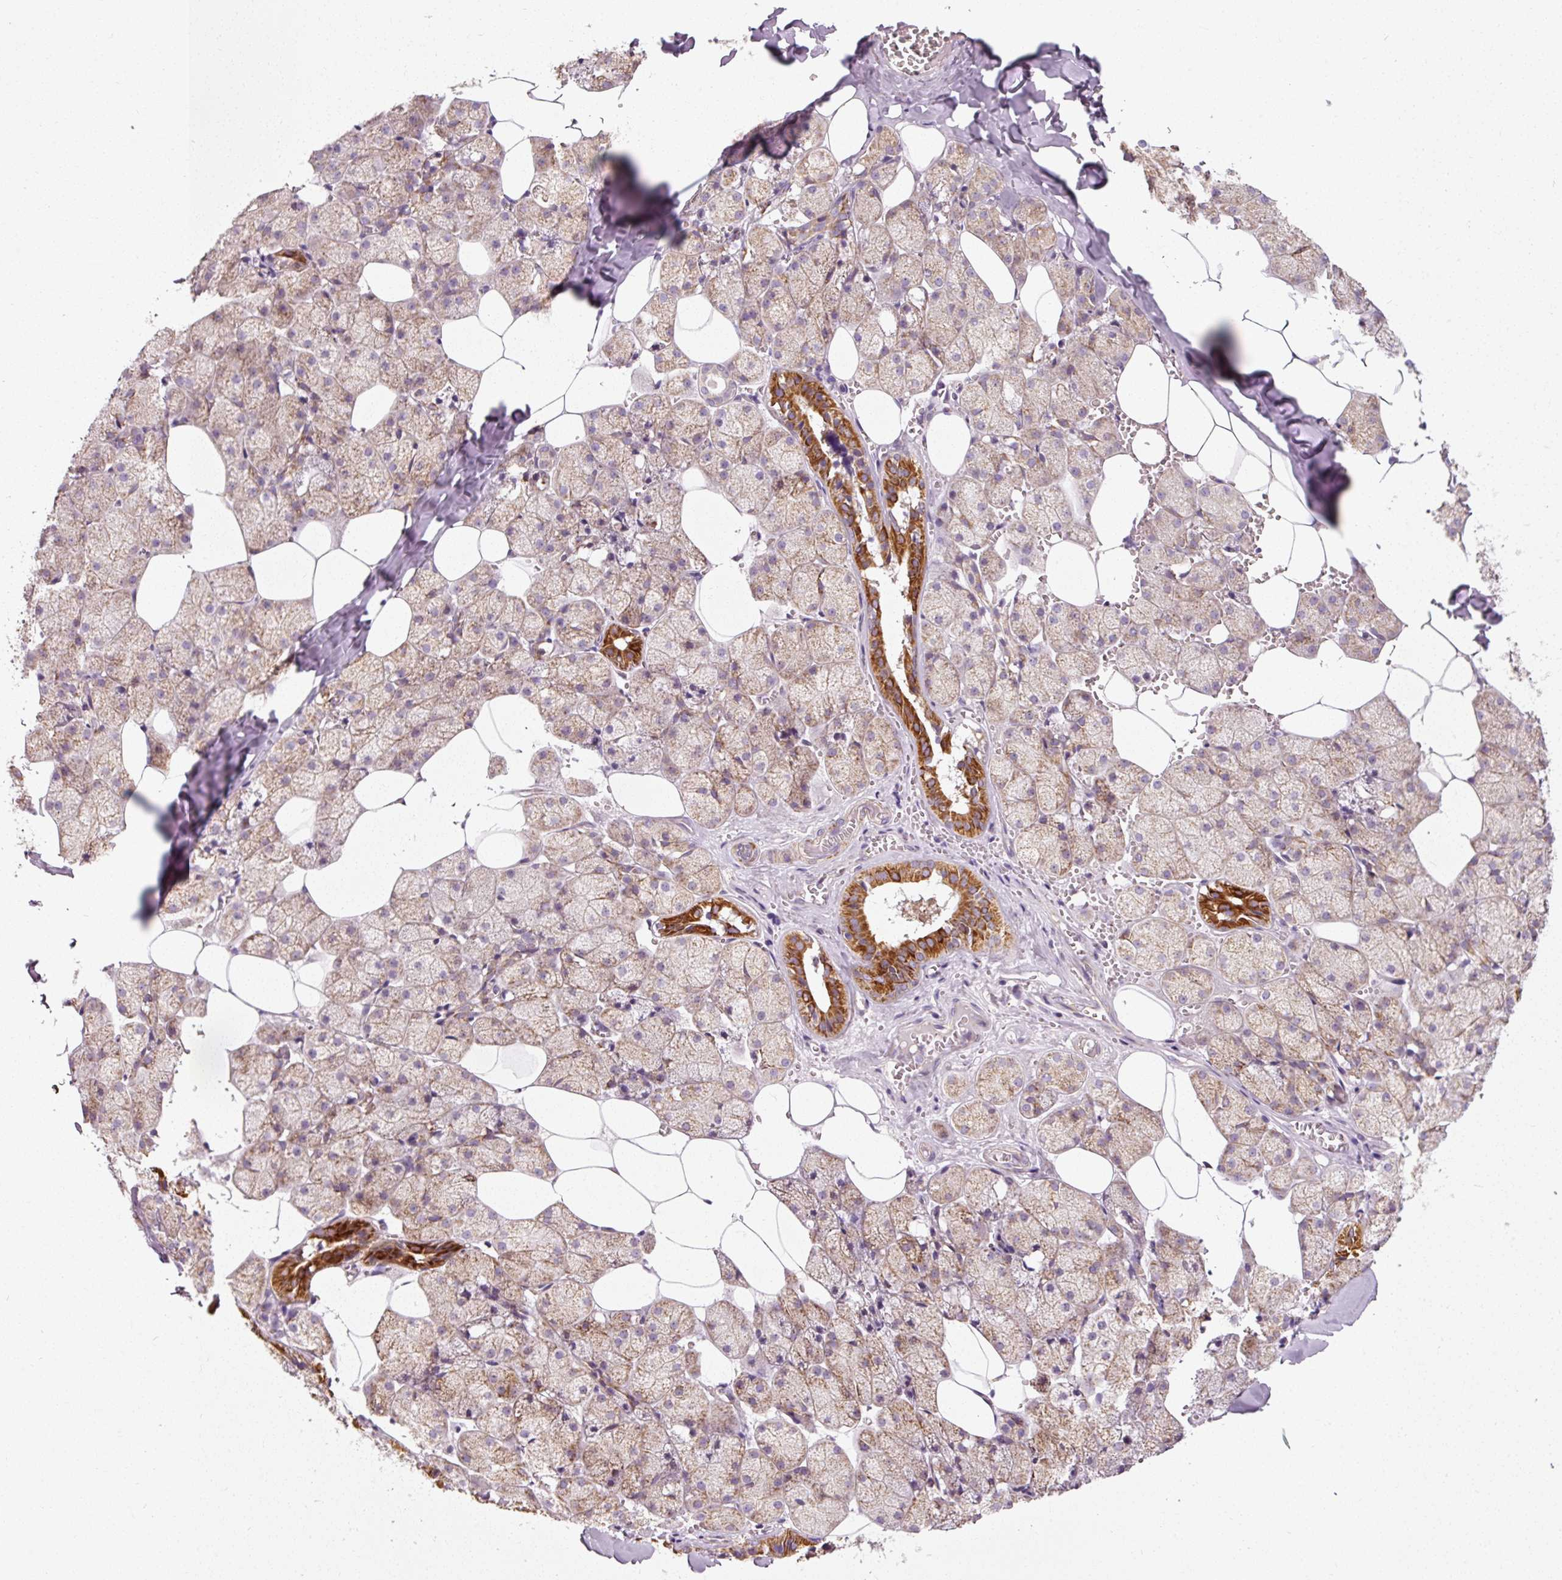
{"staining": {"intensity": "strong", "quantity": "25%-75%", "location": "cytoplasmic/membranous"}, "tissue": "salivary gland", "cell_type": "Glandular cells", "image_type": "normal", "snomed": [{"axis": "morphology", "description": "Normal tissue, NOS"}, {"axis": "topography", "description": "Salivary gland"}, {"axis": "topography", "description": "Peripheral nerve tissue"}], "caption": "A brown stain shows strong cytoplasmic/membranous positivity of a protein in glandular cells of normal salivary gland.", "gene": "NDUFB4", "patient": {"sex": "male", "age": 38}}